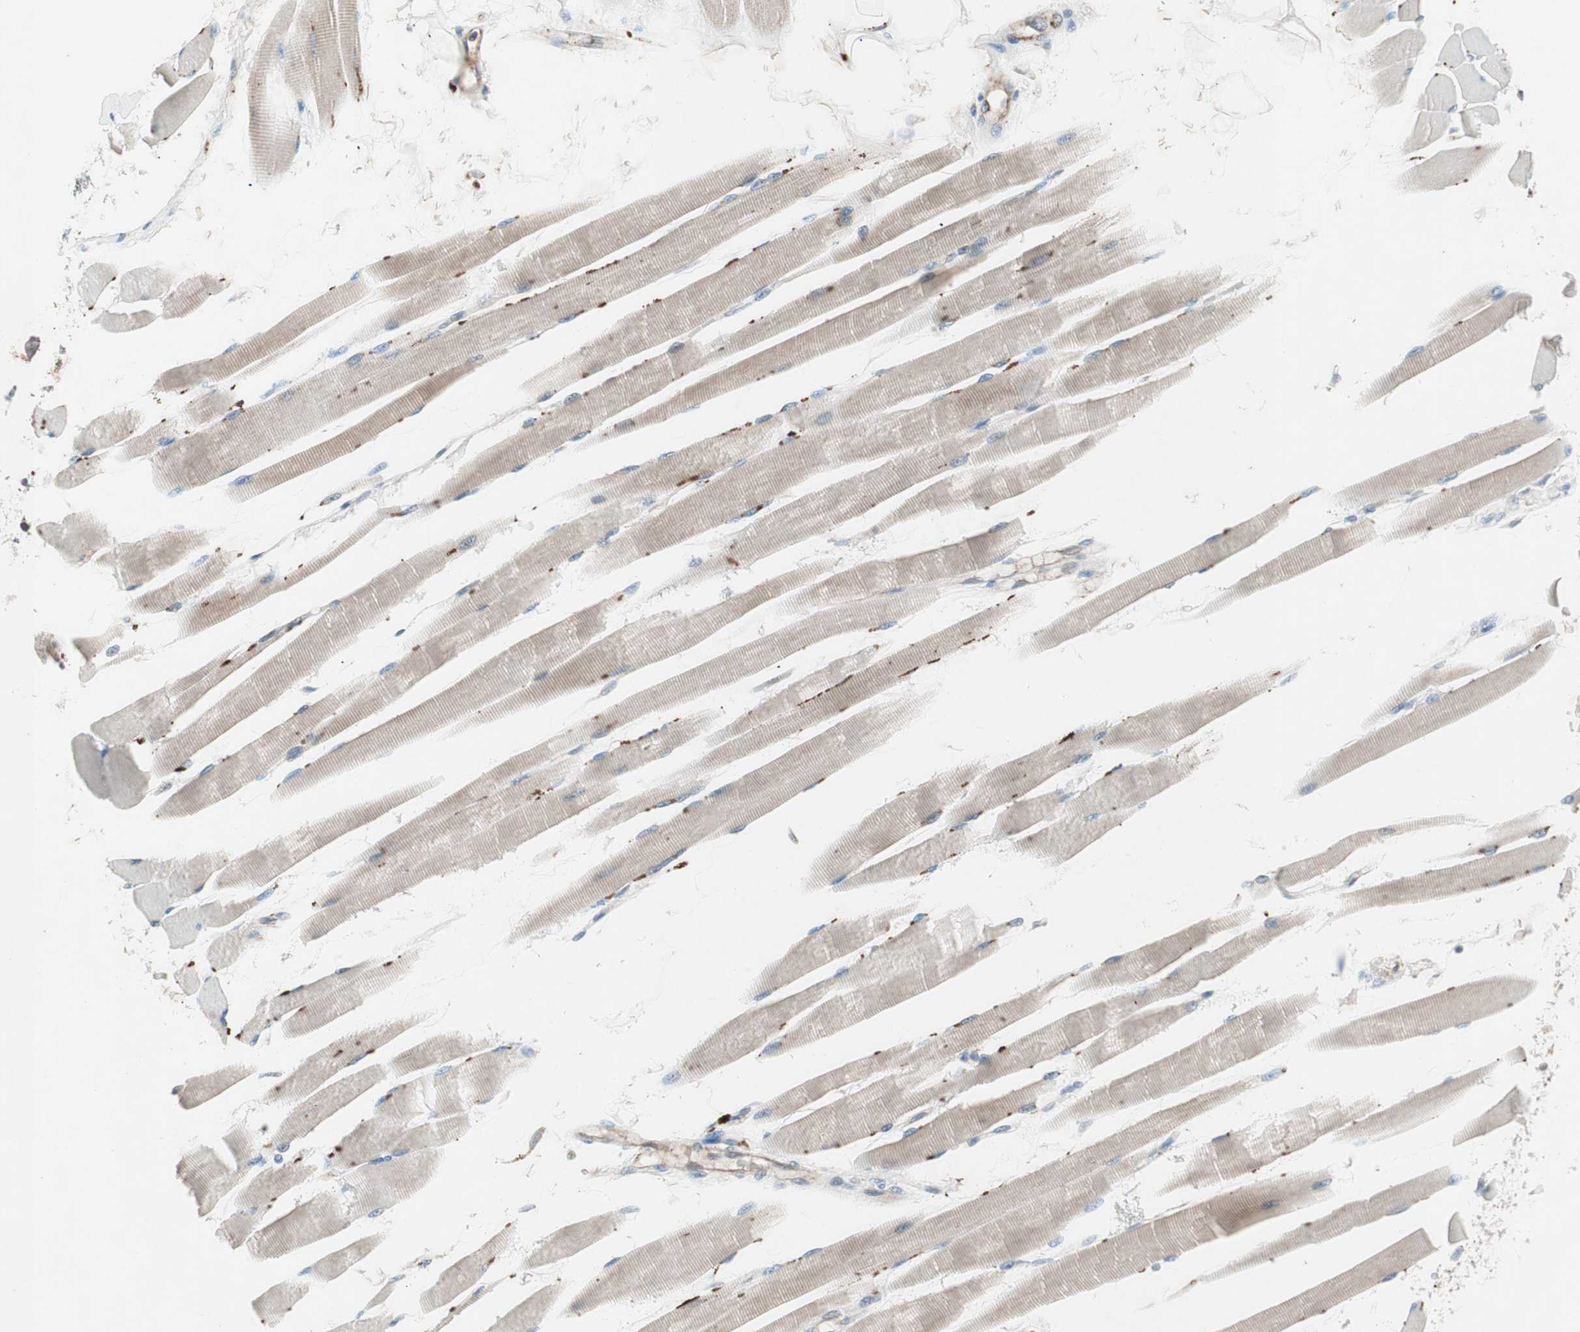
{"staining": {"intensity": "moderate", "quantity": "25%-75%", "location": "cytoplasmic/membranous,nuclear"}, "tissue": "skeletal muscle", "cell_type": "Myocytes", "image_type": "normal", "snomed": [{"axis": "morphology", "description": "Normal tissue, NOS"}, {"axis": "topography", "description": "Skeletal muscle"}, {"axis": "topography", "description": "Peripheral nerve tissue"}], "caption": "Immunohistochemical staining of unremarkable skeletal muscle reveals medium levels of moderate cytoplasmic/membranous,nuclear positivity in about 25%-75% of myocytes.", "gene": "FGFR4", "patient": {"sex": "female", "age": 84}}